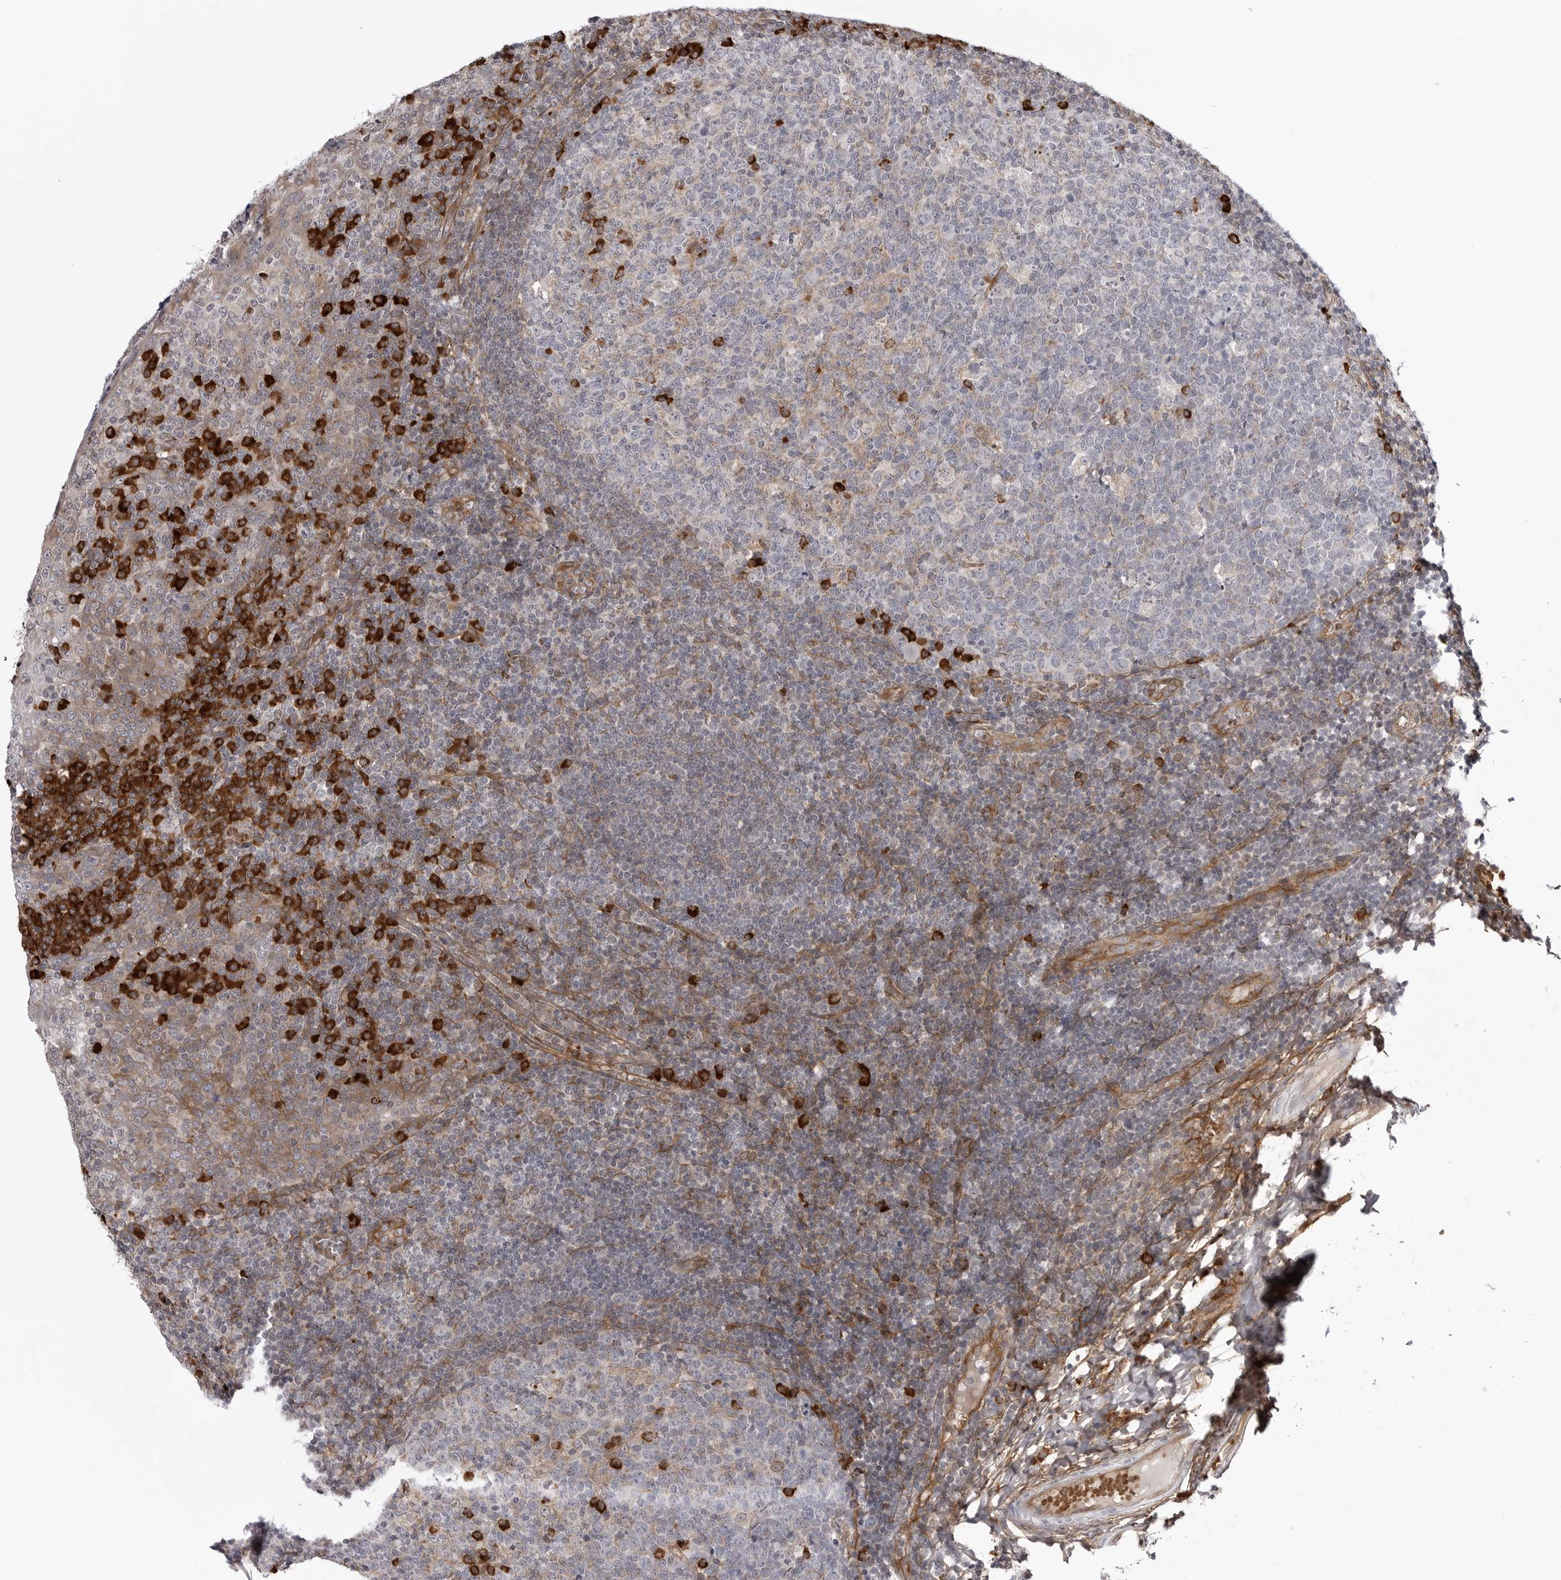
{"staining": {"intensity": "strong", "quantity": "<25%", "location": "cytoplasmic/membranous"}, "tissue": "tonsil", "cell_type": "Germinal center cells", "image_type": "normal", "snomed": [{"axis": "morphology", "description": "Normal tissue, NOS"}, {"axis": "topography", "description": "Tonsil"}], "caption": "DAB (3,3'-diaminobenzidine) immunohistochemical staining of normal human tonsil reveals strong cytoplasmic/membranous protein staining in about <25% of germinal center cells. (DAB IHC, brown staining for protein, blue staining for nuclei).", "gene": "ARL5A", "patient": {"sex": "female", "age": 19}}